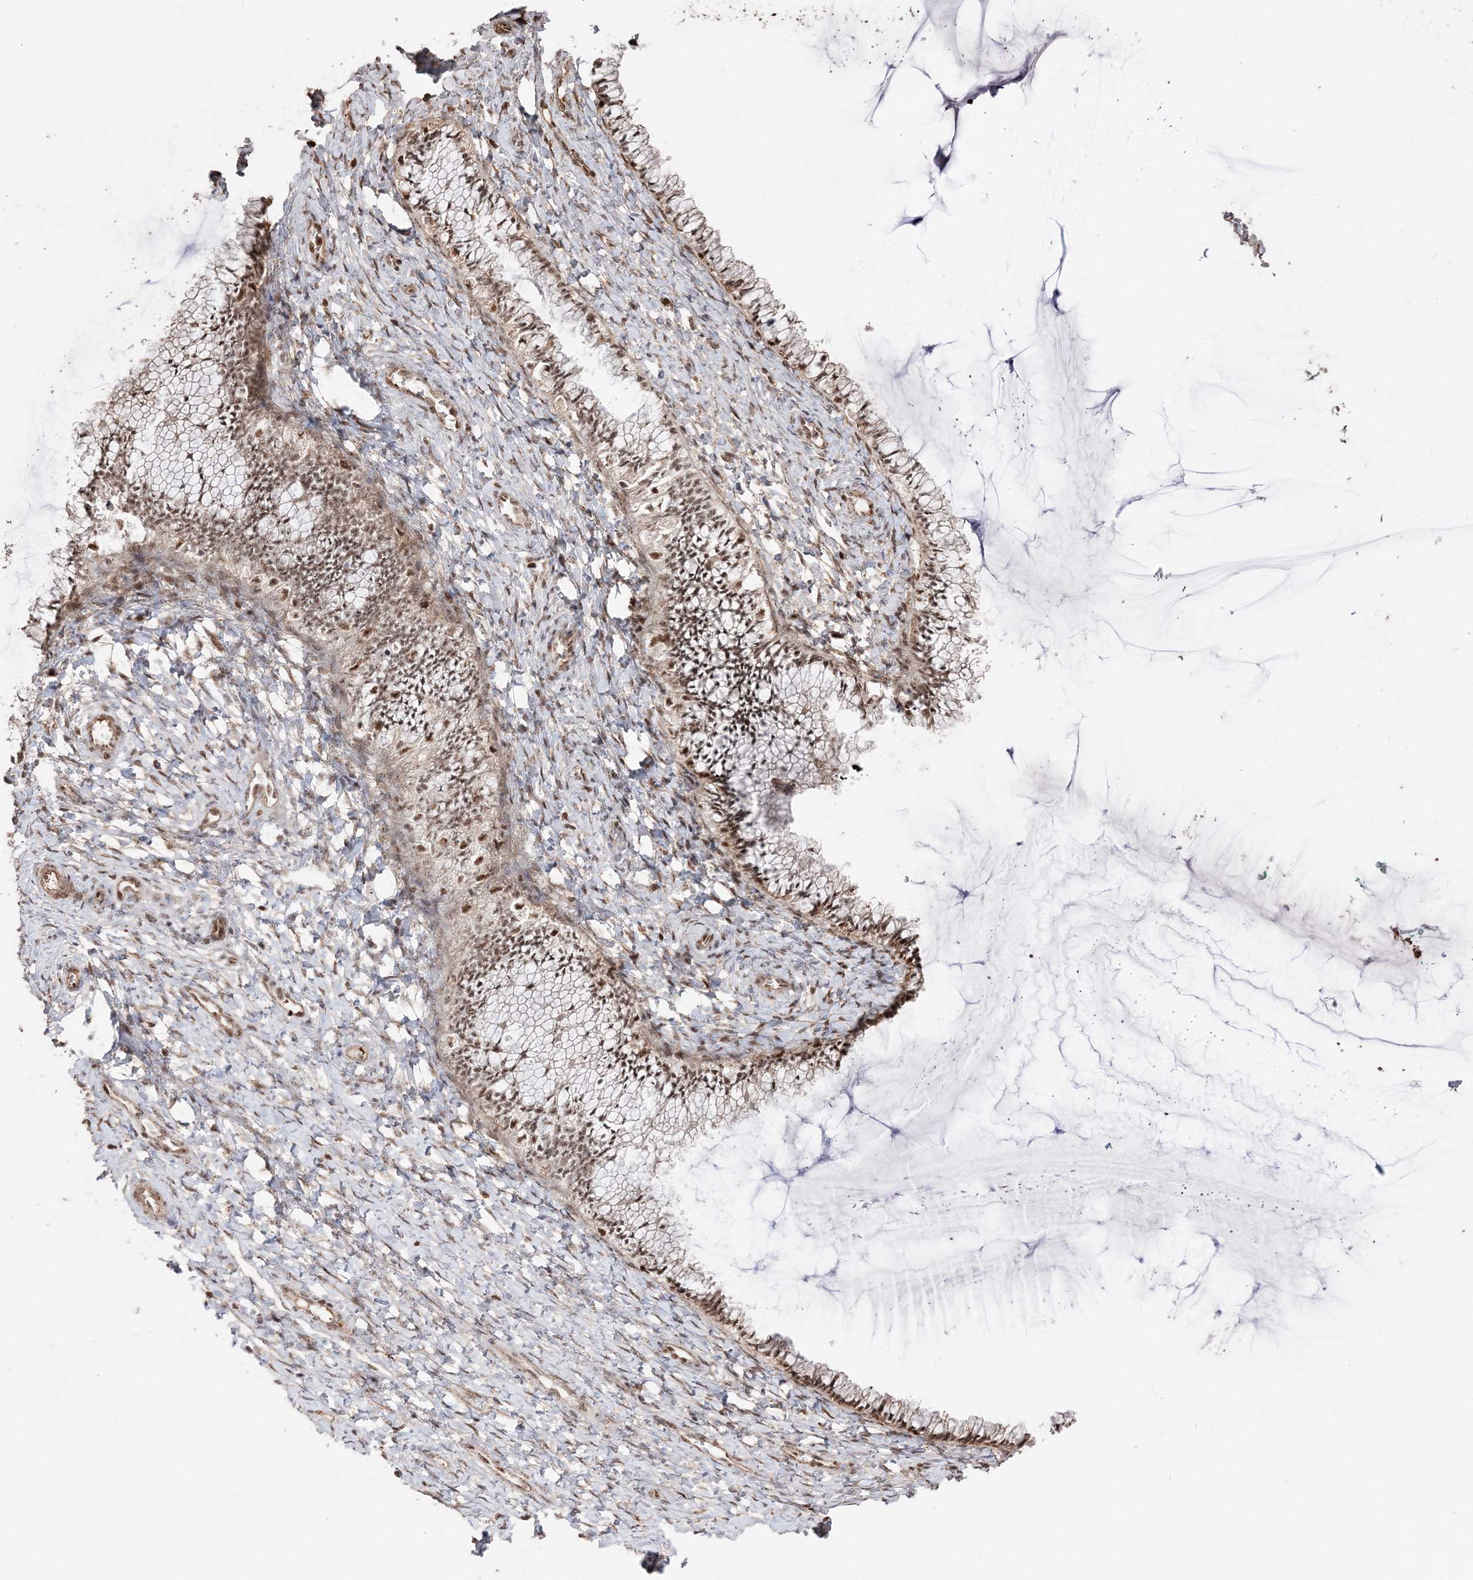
{"staining": {"intensity": "moderate", "quantity": ">75%", "location": "nuclear"}, "tissue": "cervix", "cell_type": "Glandular cells", "image_type": "normal", "snomed": [{"axis": "morphology", "description": "Normal tissue, NOS"}, {"axis": "morphology", "description": "Adenocarcinoma, NOS"}, {"axis": "topography", "description": "Cervix"}], "caption": "Immunohistochemical staining of benign human cervix displays >75% levels of moderate nuclear protein staining in approximately >75% of glandular cells.", "gene": "RBM17", "patient": {"sex": "female", "age": 29}}